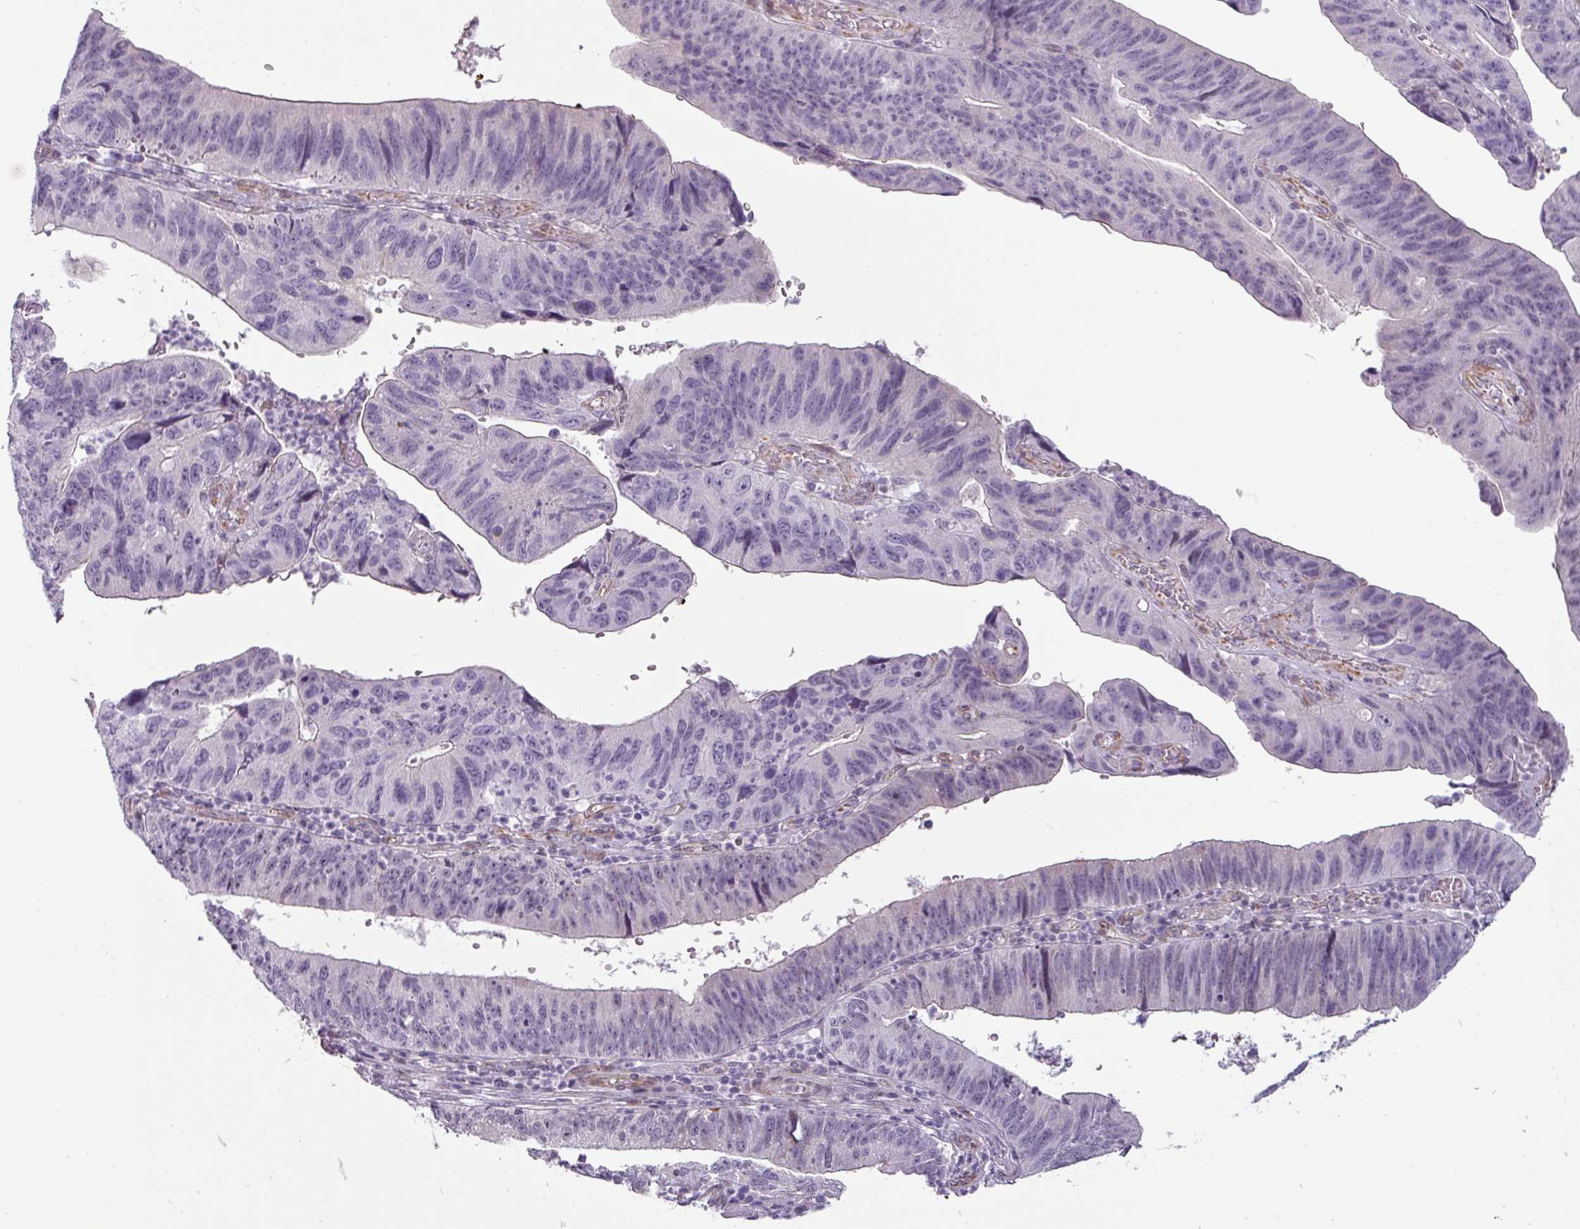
{"staining": {"intensity": "negative", "quantity": "none", "location": "none"}, "tissue": "stomach cancer", "cell_type": "Tumor cells", "image_type": "cancer", "snomed": [{"axis": "morphology", "description": "Adenocarcinoma, NOS"}, {"axis": "topography", "description": "Stomach"}], "caption": "Human adenocarcinoma (stomach) stained for a protein using immunohistochemistry demonstrates no positivity in tumor cells.", "gene": "CHRDL1", "patient": {"sex": "male", "age": 59}}